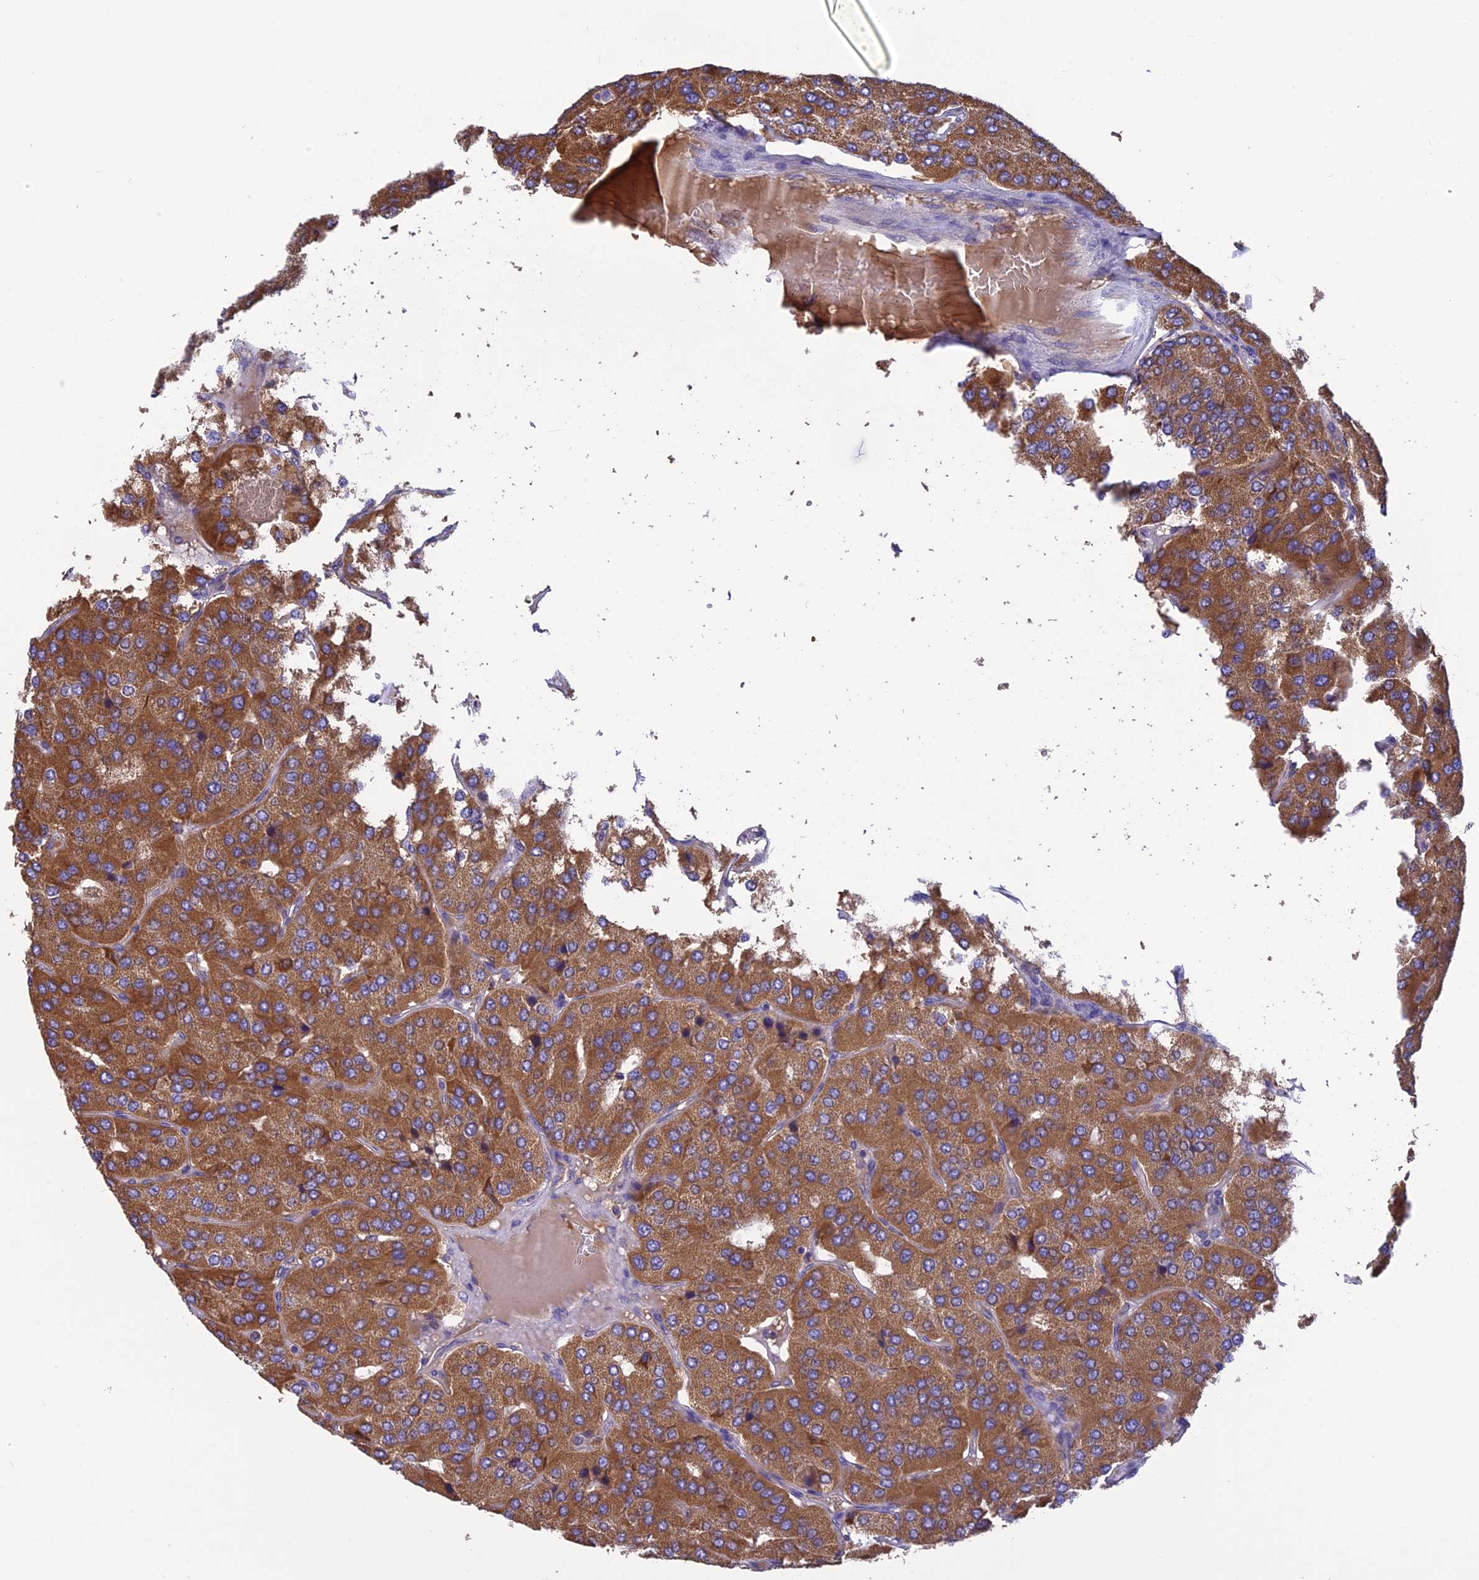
{"staining": {"intensity": "moderate", "quantity": ">75%", "location": "cytoplasmic/membranous"}, "tissue": "parathyroid gland", "cell_type": "Glandular cells", "image_type": "normal", "snomed": [{"axis": "morphology", "description": "Normal tissue, NOS"}, {"axis": "morphology", "description": "Adenoma, NOS"}, {"axis": "topography", "description": "Parathyroid gland"}], "caption": "An immunohistochemistry micrograph of unremarkable tissue is shown. Protein staining in brown labels moderate cytoplasmic/membranous positivity in parathyroid gland within glandular cells. (DAB IHC with brightfield microscopy, high magnification).", "gene": "PZP", "patient": {"sex": "female", "age": 86}}